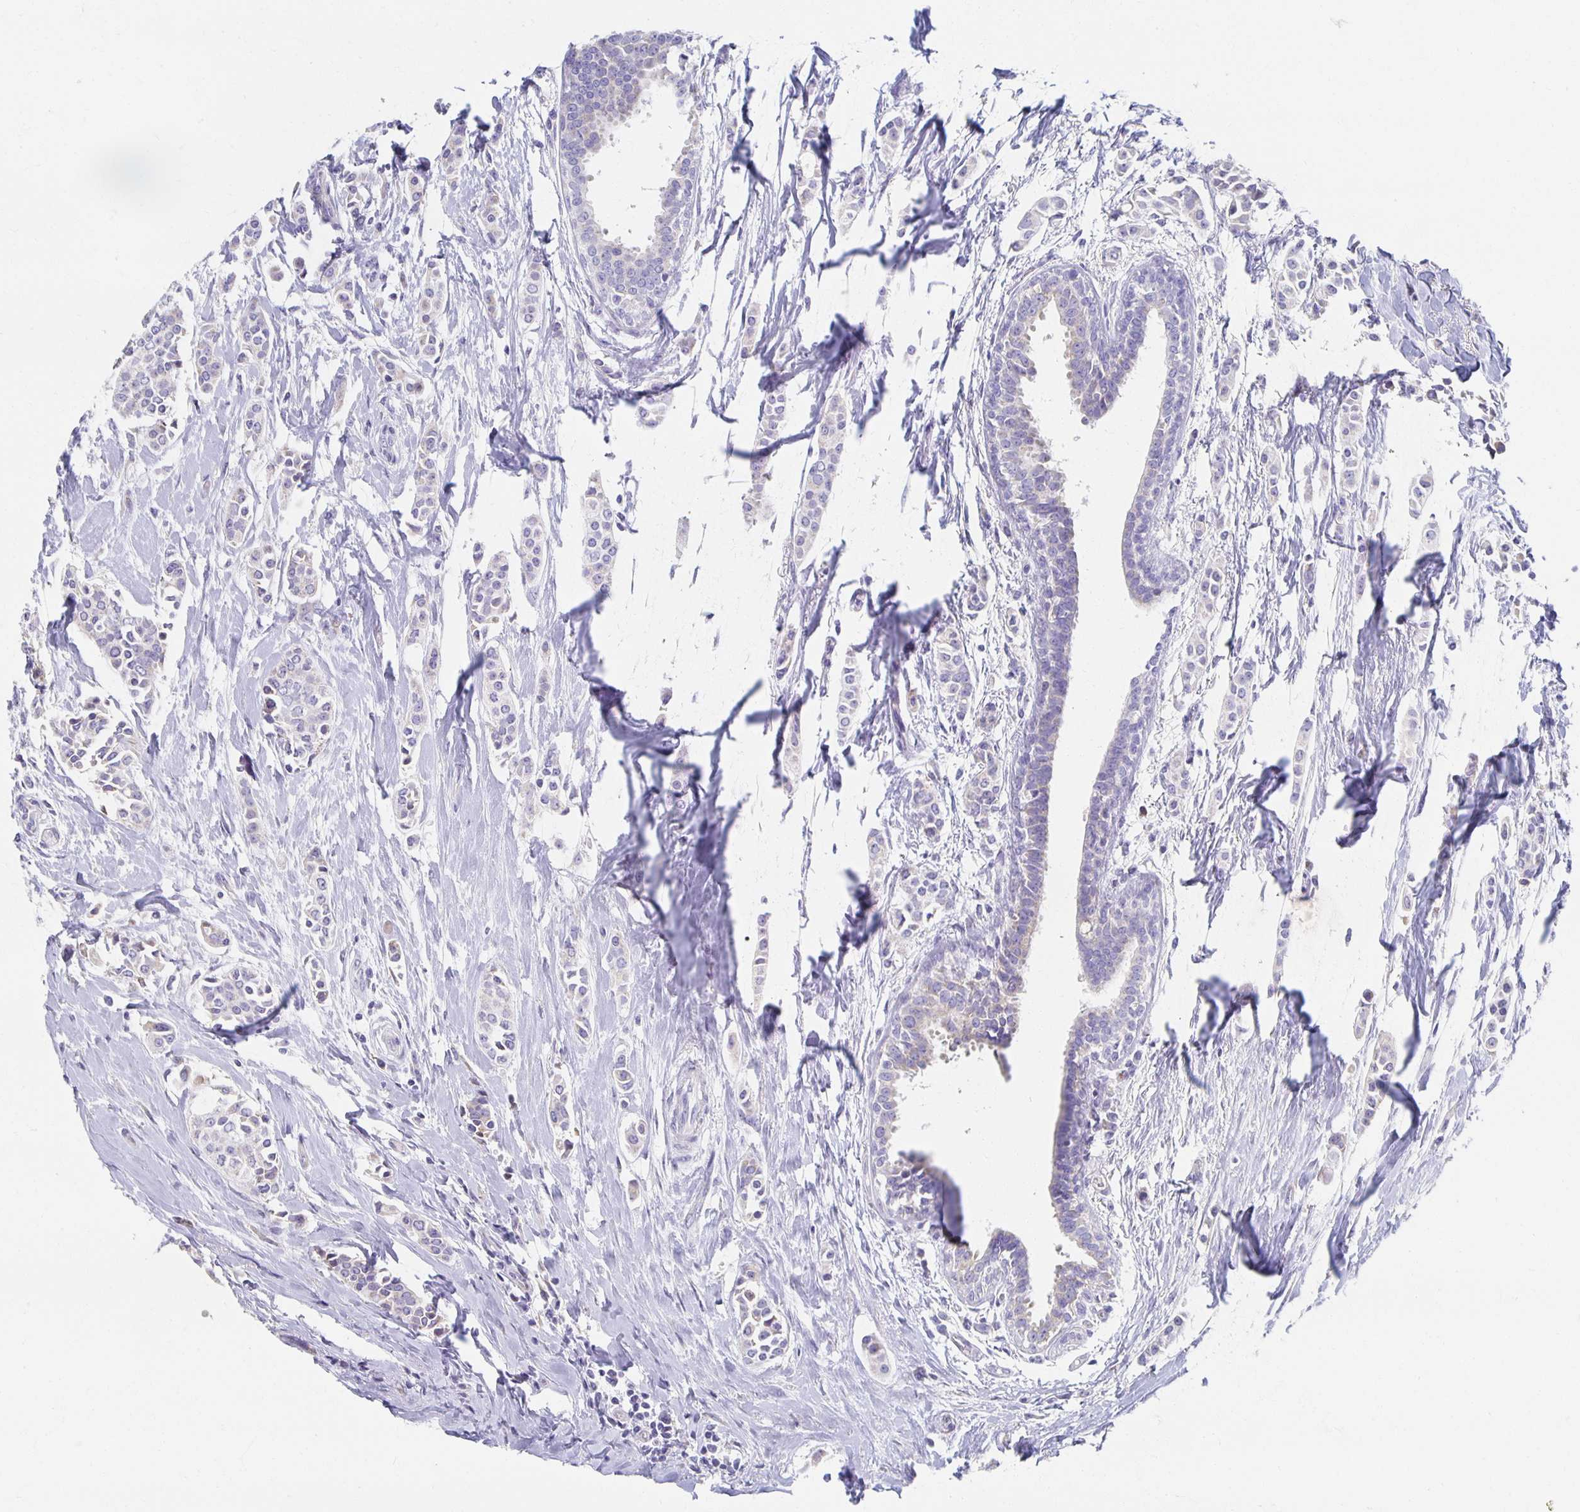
{"staining": {"intensity": "negative", "quantity": "none", "location": "none"}, "tissue": "breast cancer", "cell_type": "Tumor cells", "image_type": "cancer", "snomed": [{"axis": "morphology", "description": "Duct carcinoma"}, {"axis": "topography", "description": "Breast"}], "caption": "High magnification brightfield microscopy of breast cancer (infiltrating ductal carcinoma) stained with DAB (3,3'-diaminobenzidine) (brown) and counterstained with hematoxylin (blue): tumor cells show no significant expression.", "gene": "TEX44", "patient": {"sex": "female", "age": 64}}